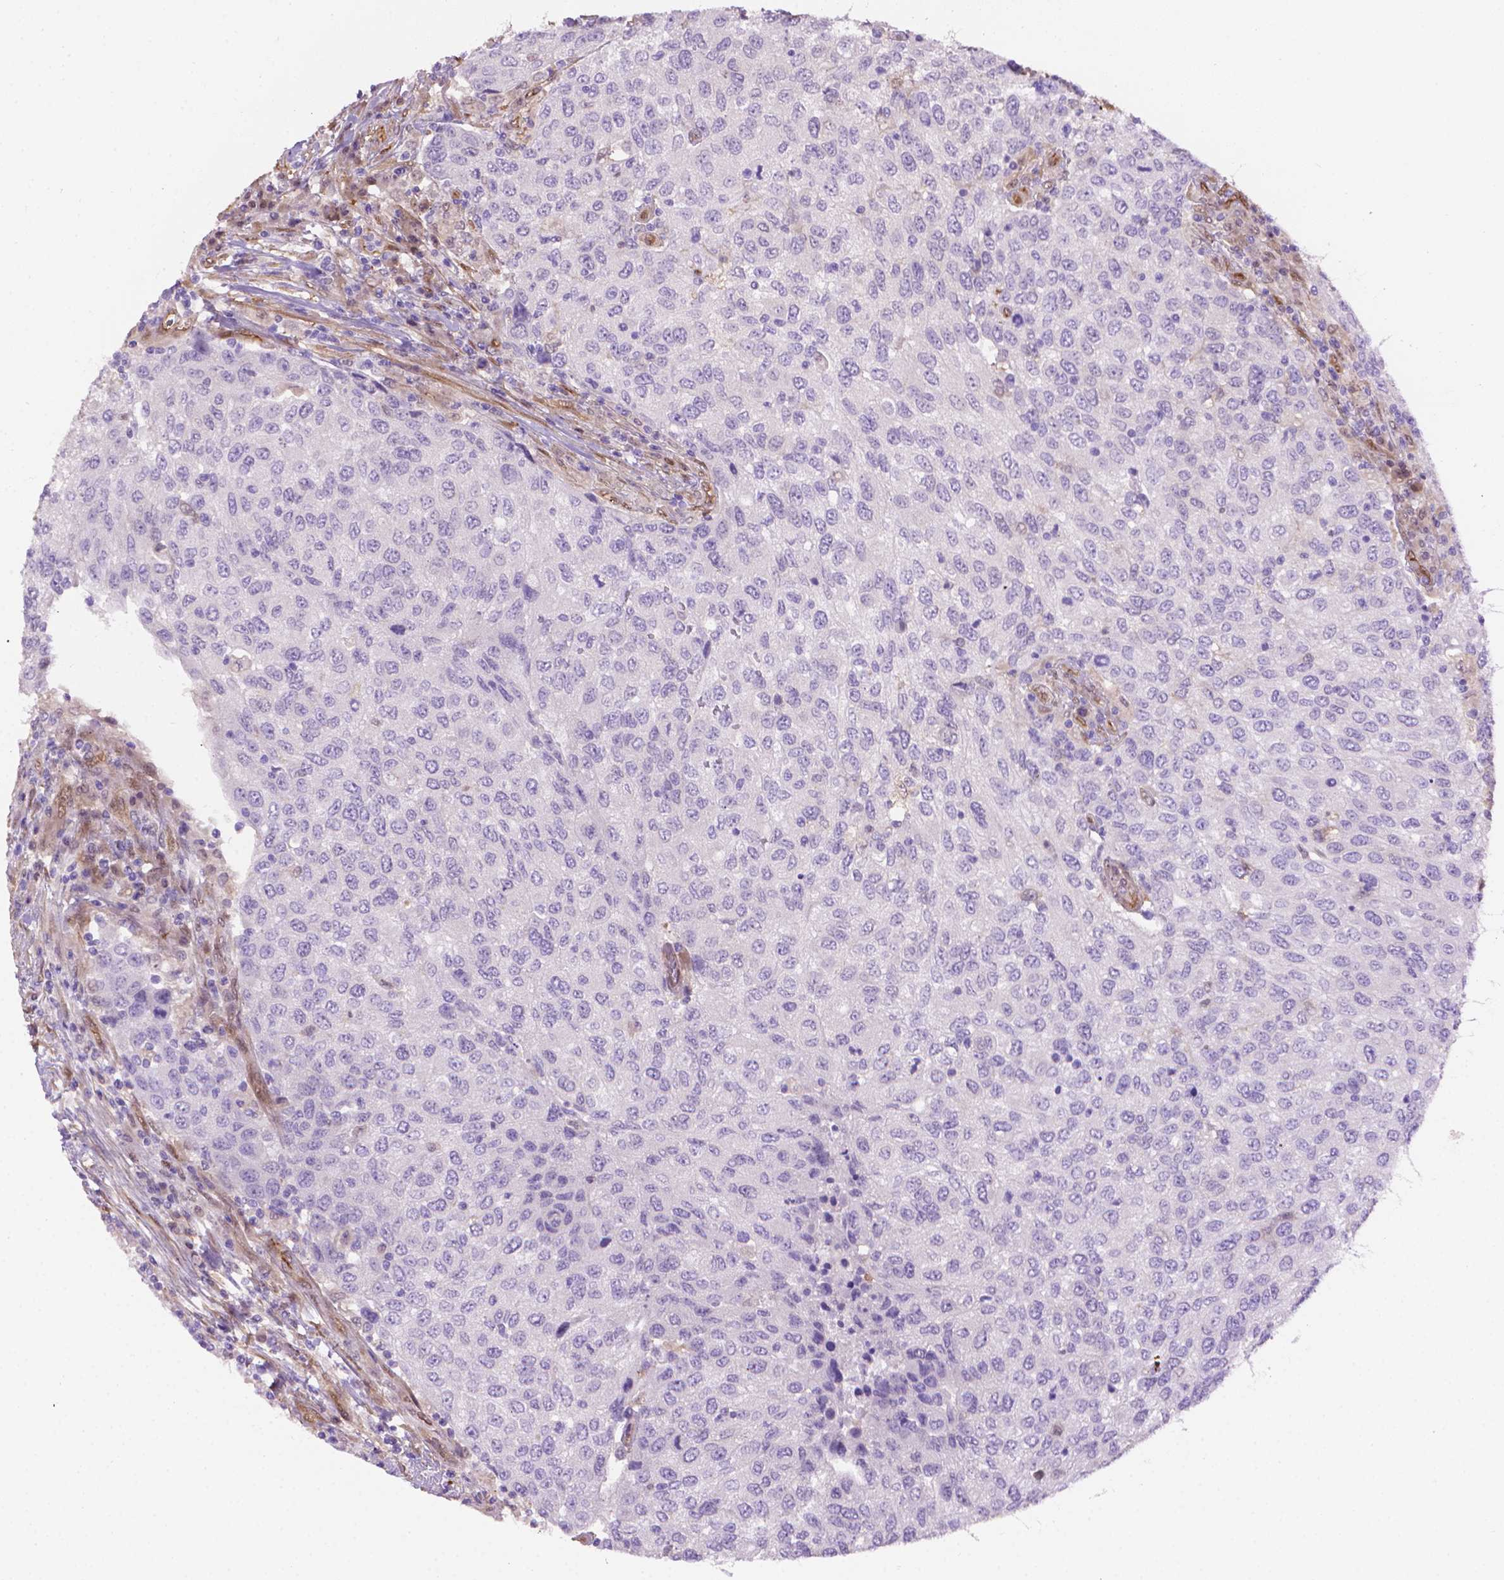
{"staining": {"intensity": "negative", "quantity": "none", "location": "none"}, "tissue": "urothelial cancer", "cell_type": "Tumor cells", "image_type": "cancer", "snomed": [{"axis": "morphology", "description": "Urothelial carcinoma, High grade"}, {"axis": "topography", "description": "Urinary bladder"}], "caption": "IHC micrograph of neoplastic tissue: human urothelial cancer stained with DAB (3,3'-diaminobenzidine) reveals no significant protein positivity in tumor cells.", "gene": "CLIC4", "patient": {"sex": "female", "age": 78}}